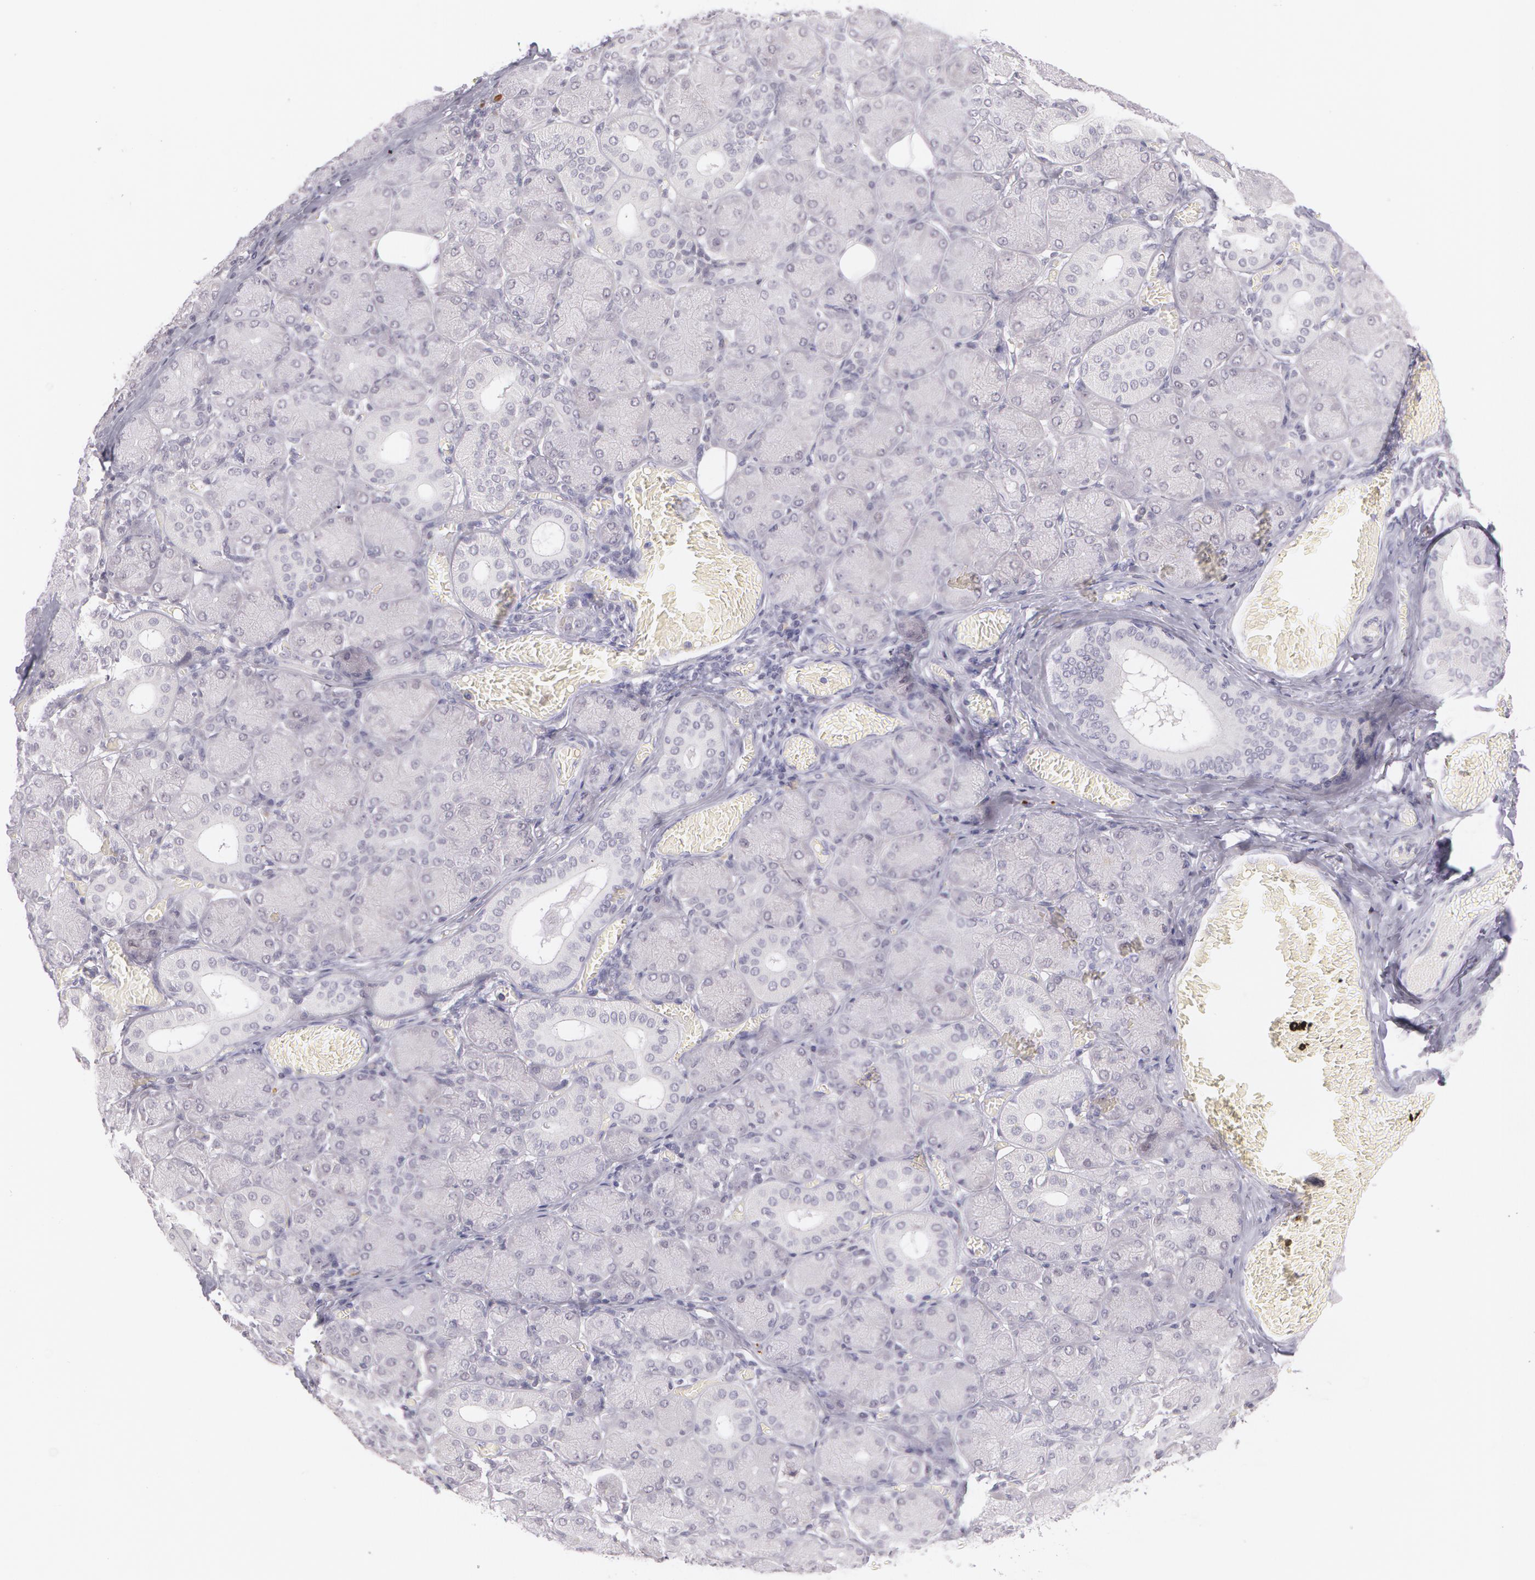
{"staining": {"intensity": "negative", "quantity": "none", "location": "none"}, "tissue": "salivary gland", "cell_type": "Glandular cells", "image_type": "normal", "snomed": [{"axis": "morphology", "description": "Normal tissue, NOS"}, {"axis": "topography", "description": "Salivary gland"}], "caption": "Immunohistochemical staining of normal salivary gland reveals no significant expression in glandular cells.", "gene": "LBP", "patient": {"sex": "female", "age": 24}}